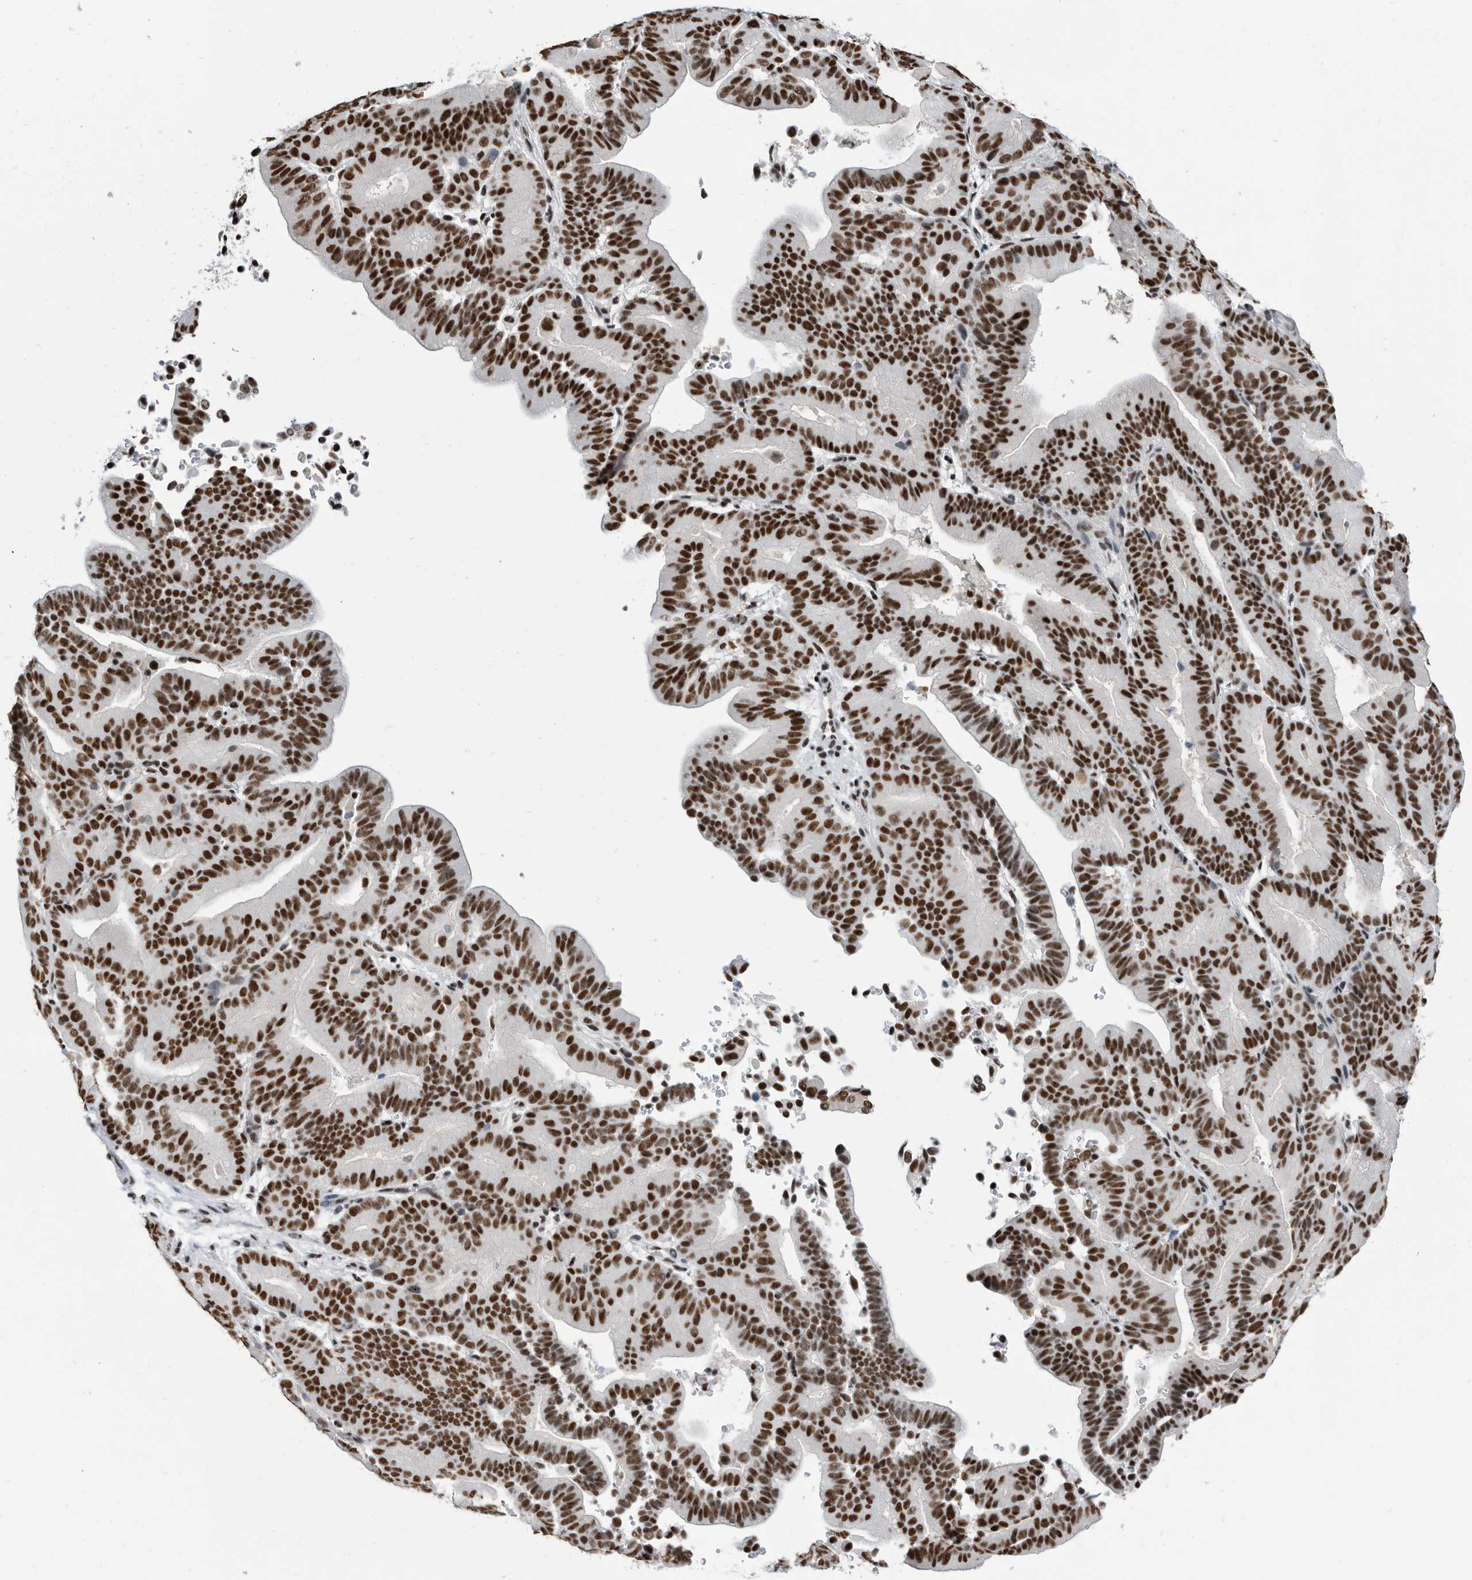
{"staining": {"intensity": "strong", "quantity": ">75%", "location": "nuclear"}, "tissue": "liver cancer", "cell_type": "Tumor cells", "image_type": "cancer", "snomed": [{"axis": "morphology", "description": "Cholangiocarcinoma"}, {"axis": "topography", "description": "Liver"}], "caption": "A high-resolution photomicrograph shows IHC staining of liver cancer (cholangiocarcinoma), which demonstrates strong nuclear staining in about >75% of tumor cells.", "gene": "SF3A1", "patient": {"sex": "female", "age": 75}}